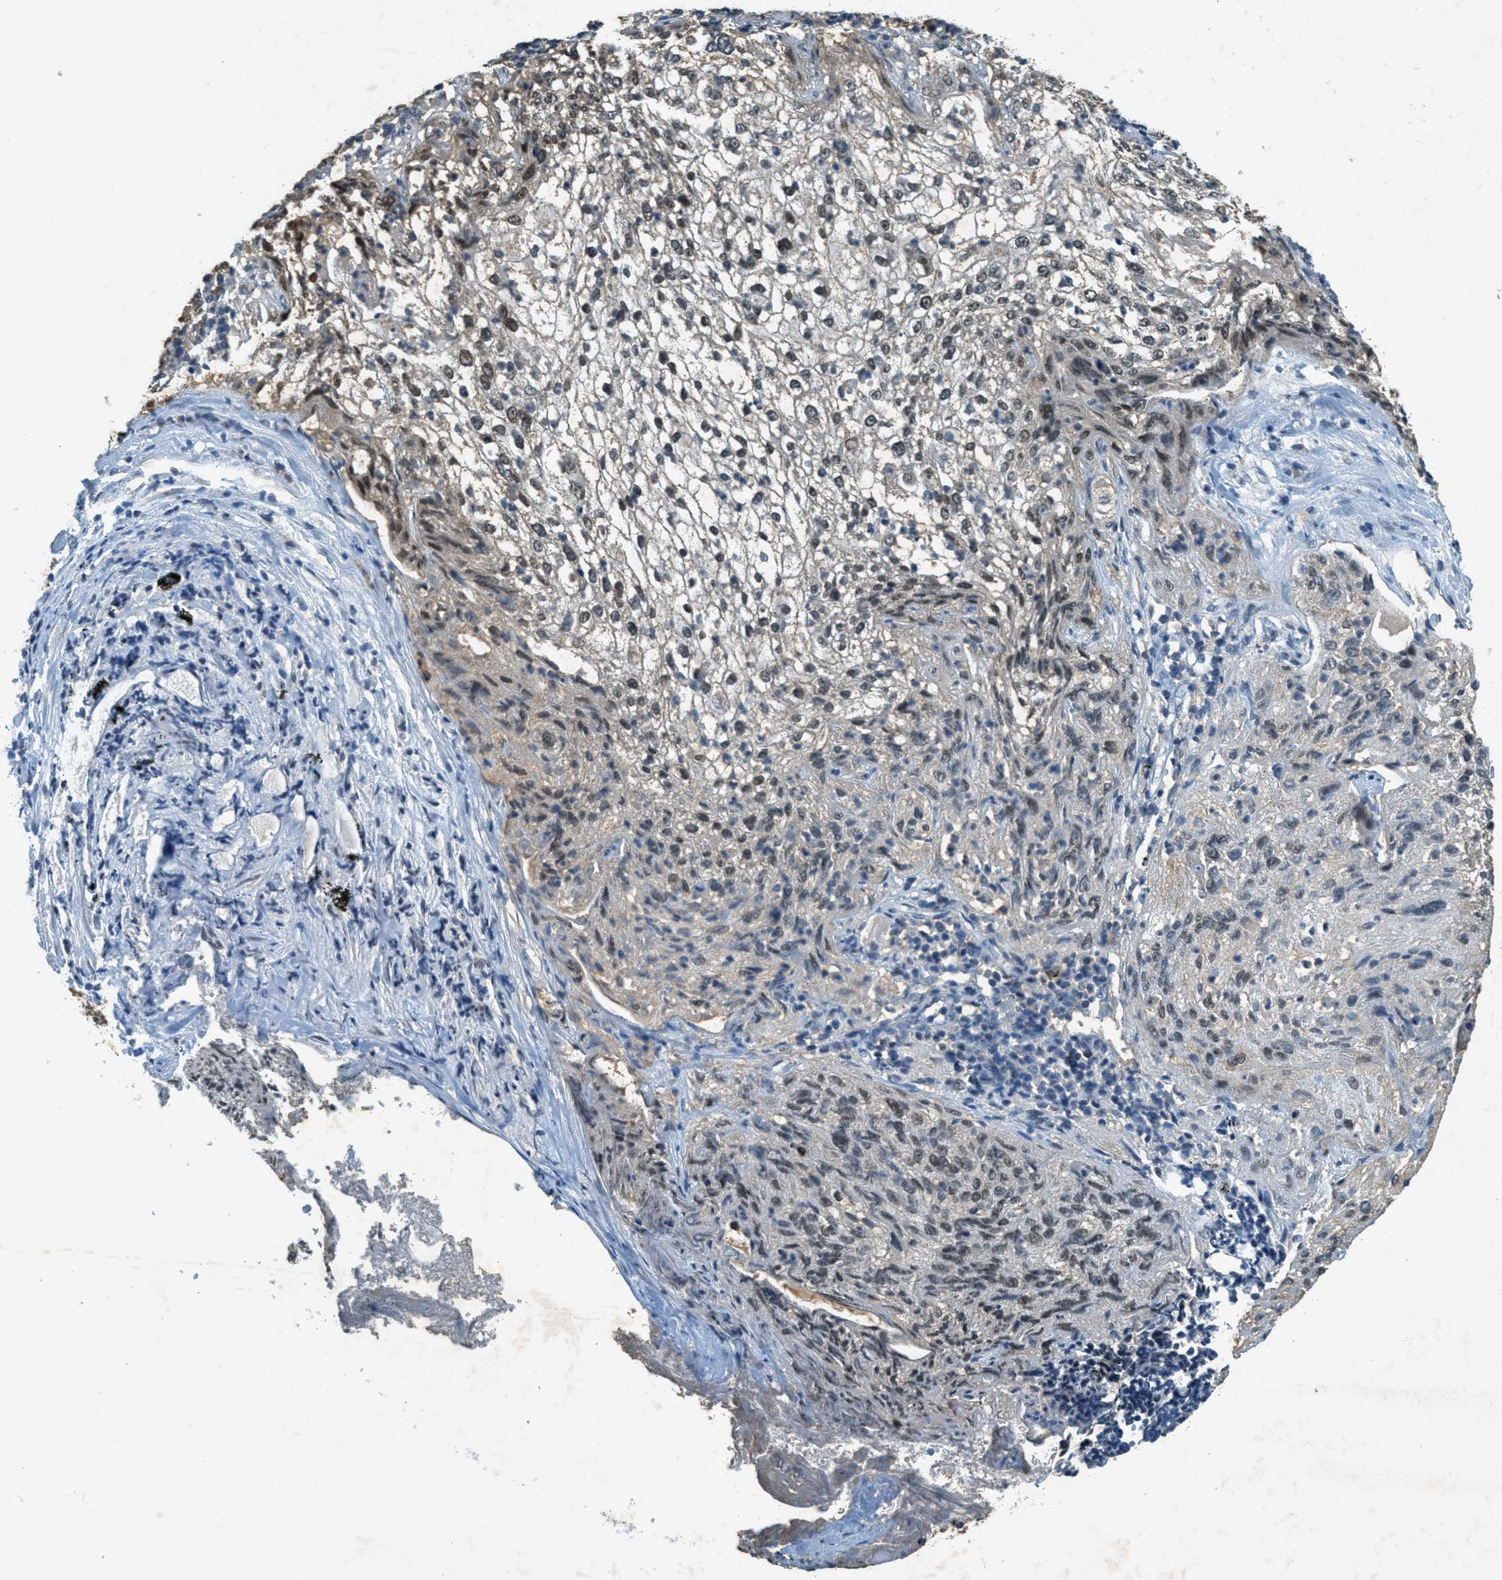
{"staining": {"intensity": "weak", "quantity": "25%-75%", "location": "nuclear"}, "tissue": "lung cancer", "cell_type": "Tumor cells", "image_type": "cancer", "snomed": [{"axis": "morphology", "description": "Inflammation, NOS"}, {"axis": "morphology", "description": "Squamous cell carcinoma, NOS"}, {"axis": "topography", "description": "Lymph node"}, {"axis": "topography", "description": "Soft tissue"}, {"axis": "topography", "description": "Lung"}], "caption": "Weak nuclear staining for a protein is present in about 25%-75% of tumor cells of squamous cell carcinoma (lung) using immunohistochemistry.", "gene": "TCF20", "patient": {"sex": "male", "age": 66}}